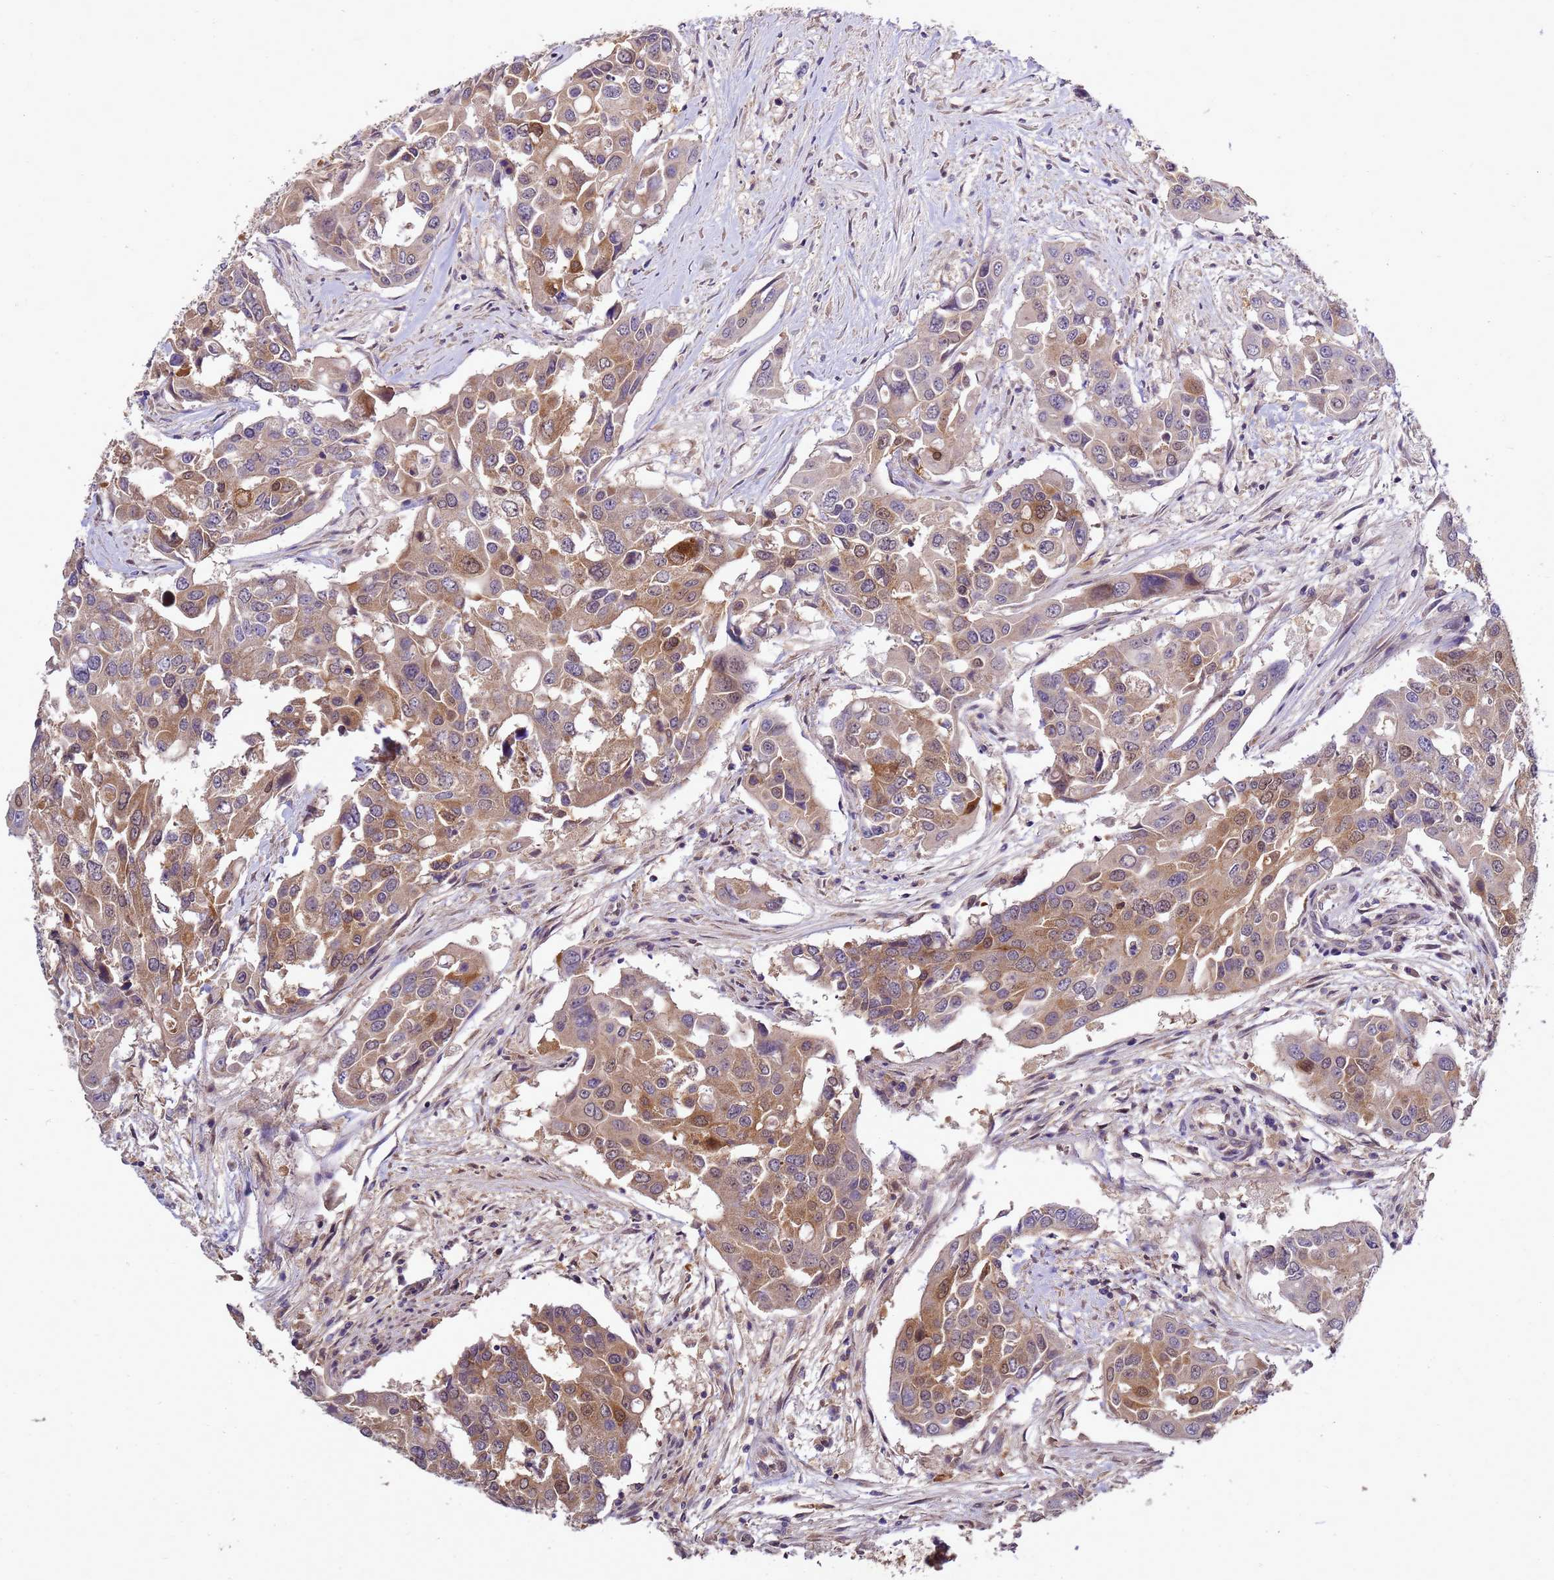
{"staining": {"intensity": "moderate", "quantity": ">75%", "location": "cytoplasmic/membranous,nuclear"}, "tissue": "colorectal cancer", "cell_type": "Tumor cells", "image_type": "cancer", "snomed": [{"axis": "morphology", "description": "Adenocarcinoma, NOS"}, {"axis": "topography", "description": "Colon"}], "caption": "Protein staining shows moderate cytoplasmic/membranous and nuclear staining in about >75% of tumor cells in colorectal adenocarcinoma.", "gene": "EIF4EBP3", "patient": {"sex": "male", "age": 77}}